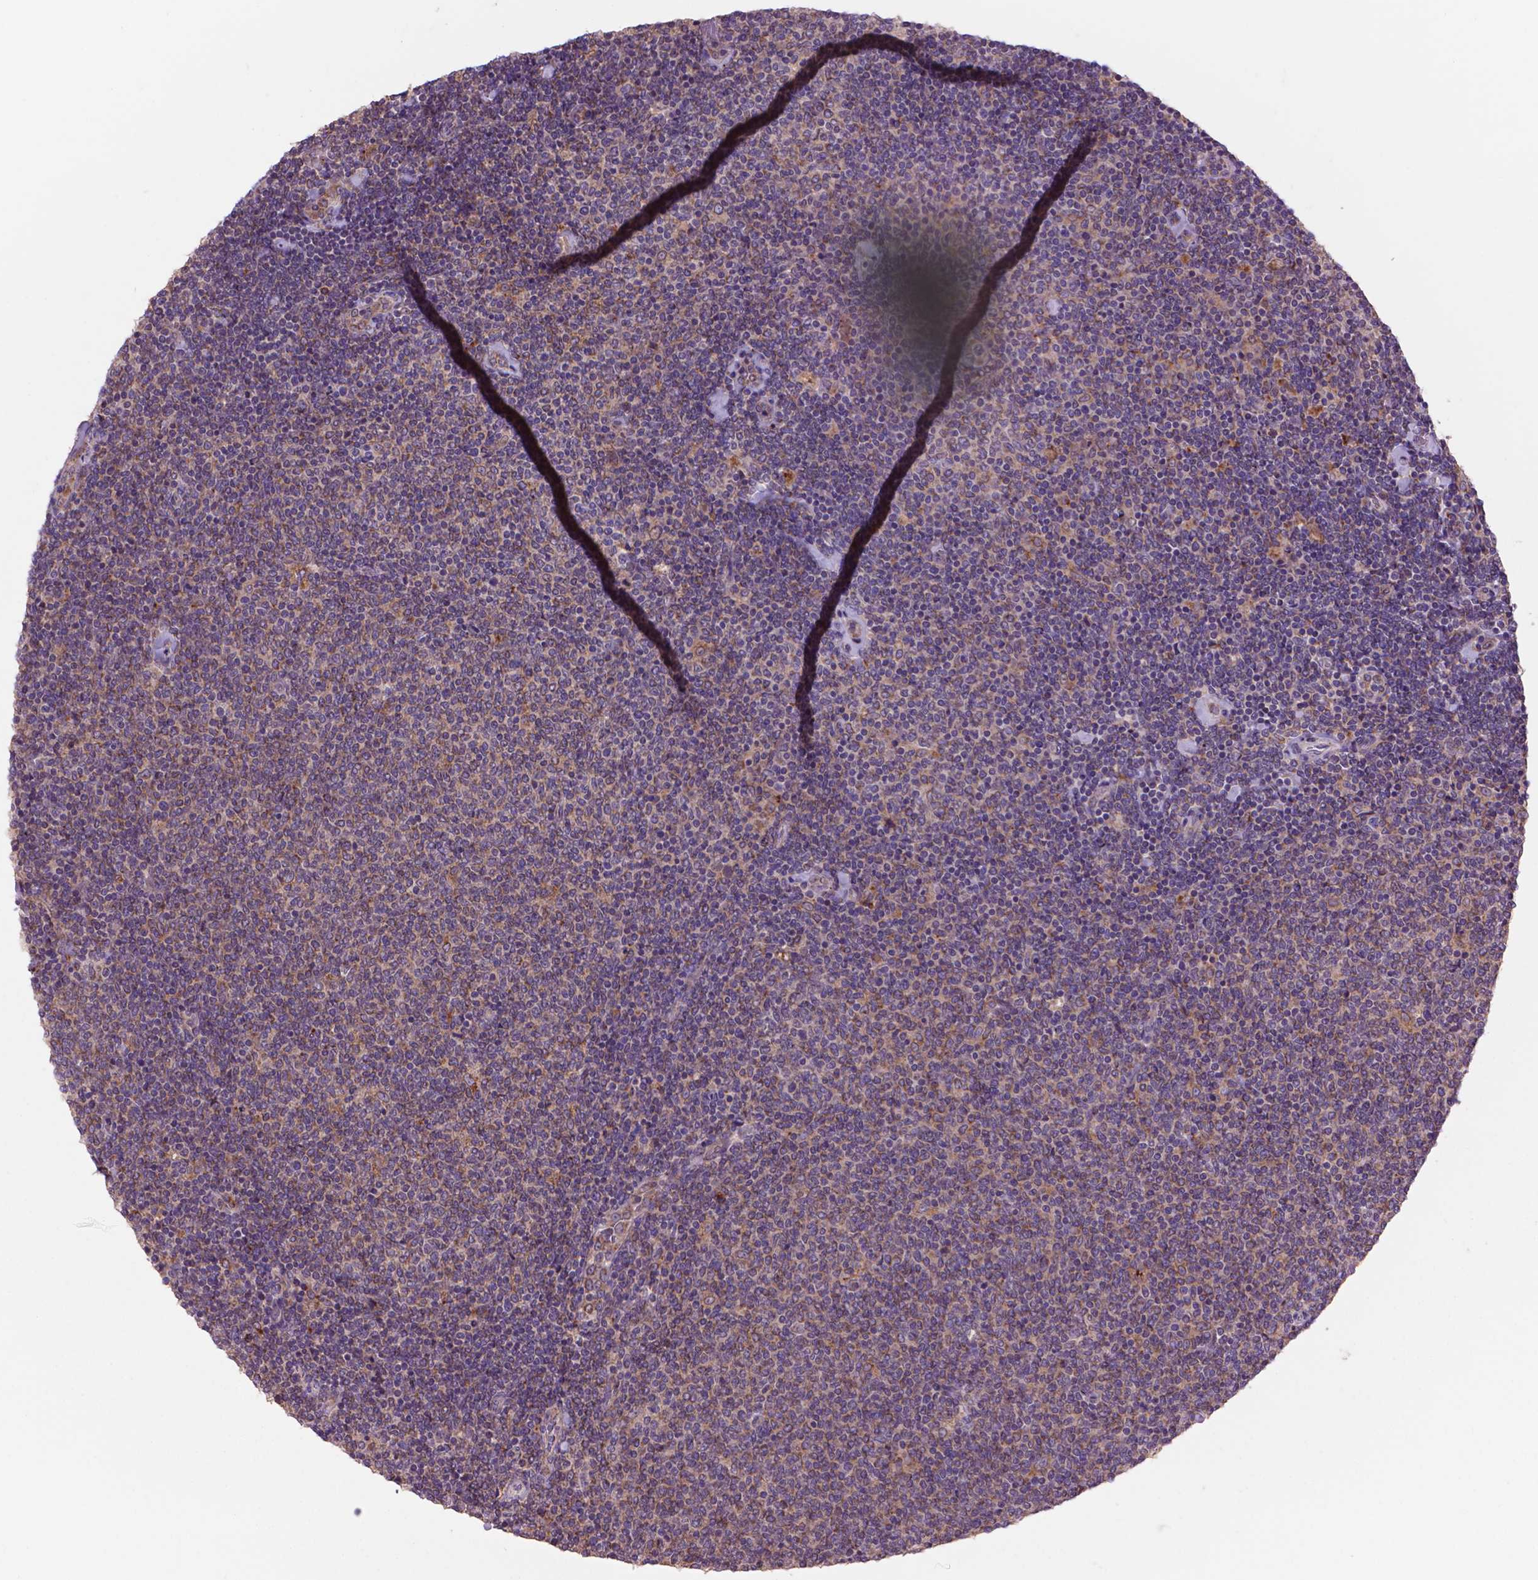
{"staining": {"intensity": "moderate", "quantity": "25%-75%", "location": "cytoplasmic/membranous"}, "tissue": "lymphoma", "cell_type": "Tumor cells", "image_type": "cancer", "snomed": [{"axis": "morphology", "description": "Malignant lymphoma, non-Hodgkin's type, Low grade"}, {"axis": "topography", "description": "Lymph node"}], "caption": "Lymphoma stained for a protein (brown) demonstrates moderate cytoplasmic/membranous positive staining in approximately 25%-75% of tumor cells.", "gene": "GLB1", "patient": {"sex": "male", "age": 52}}